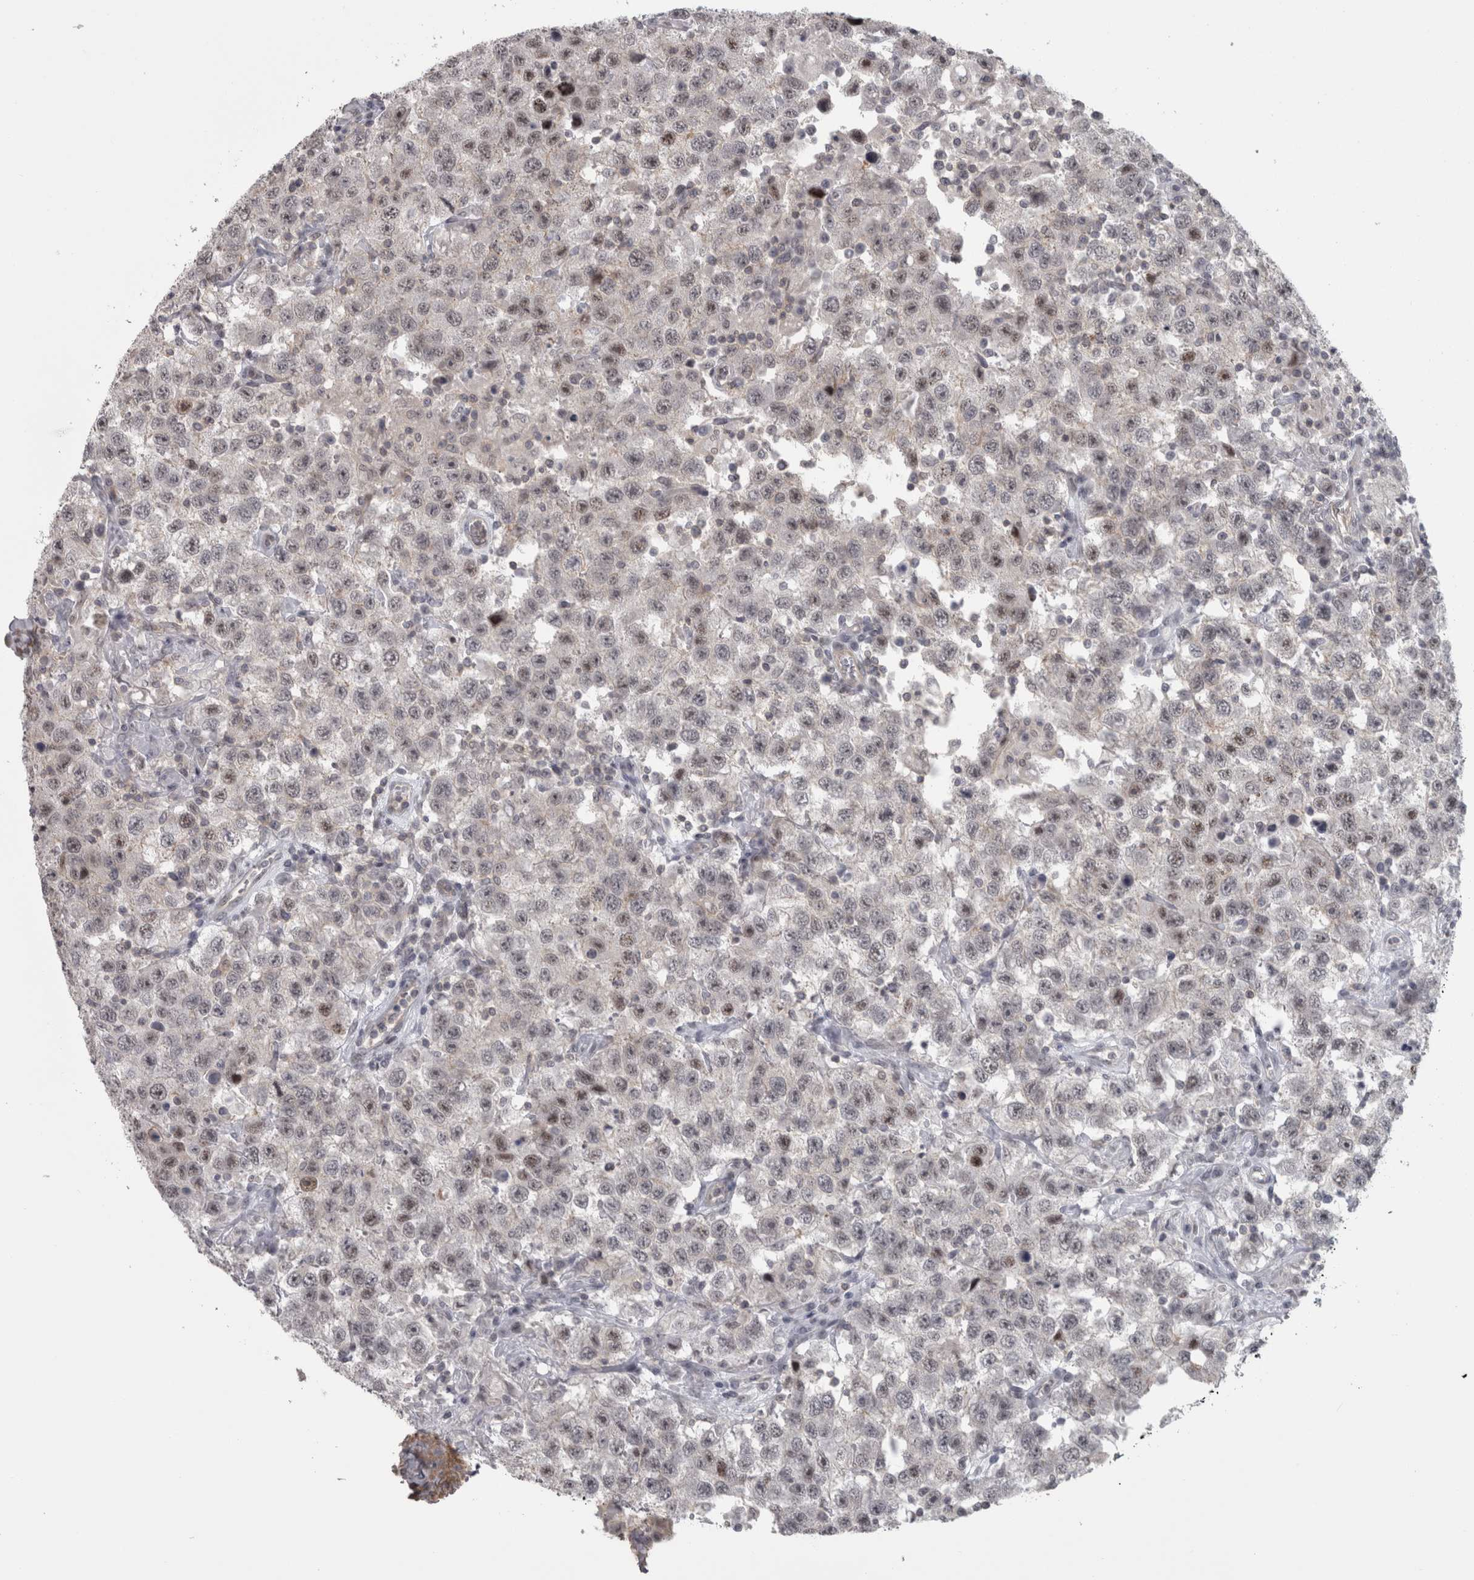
{"staining": {"intensity": "weak", "quantity": "<25%", "location": "nuclear"}, "tissue": "testis cancer", "cell_type": "Tumor cells", "image_type": "cancer", "snomed": [{"axis": "morphology", "description": "Seminoma, NOS"}, {"axis": "topography", "description": "Testis"}], "caption": "The image displays no staining of tumor cells in testis cancer.", "gene": "PPP1R12B", "patient": {"sex": "male", "age": 41}}